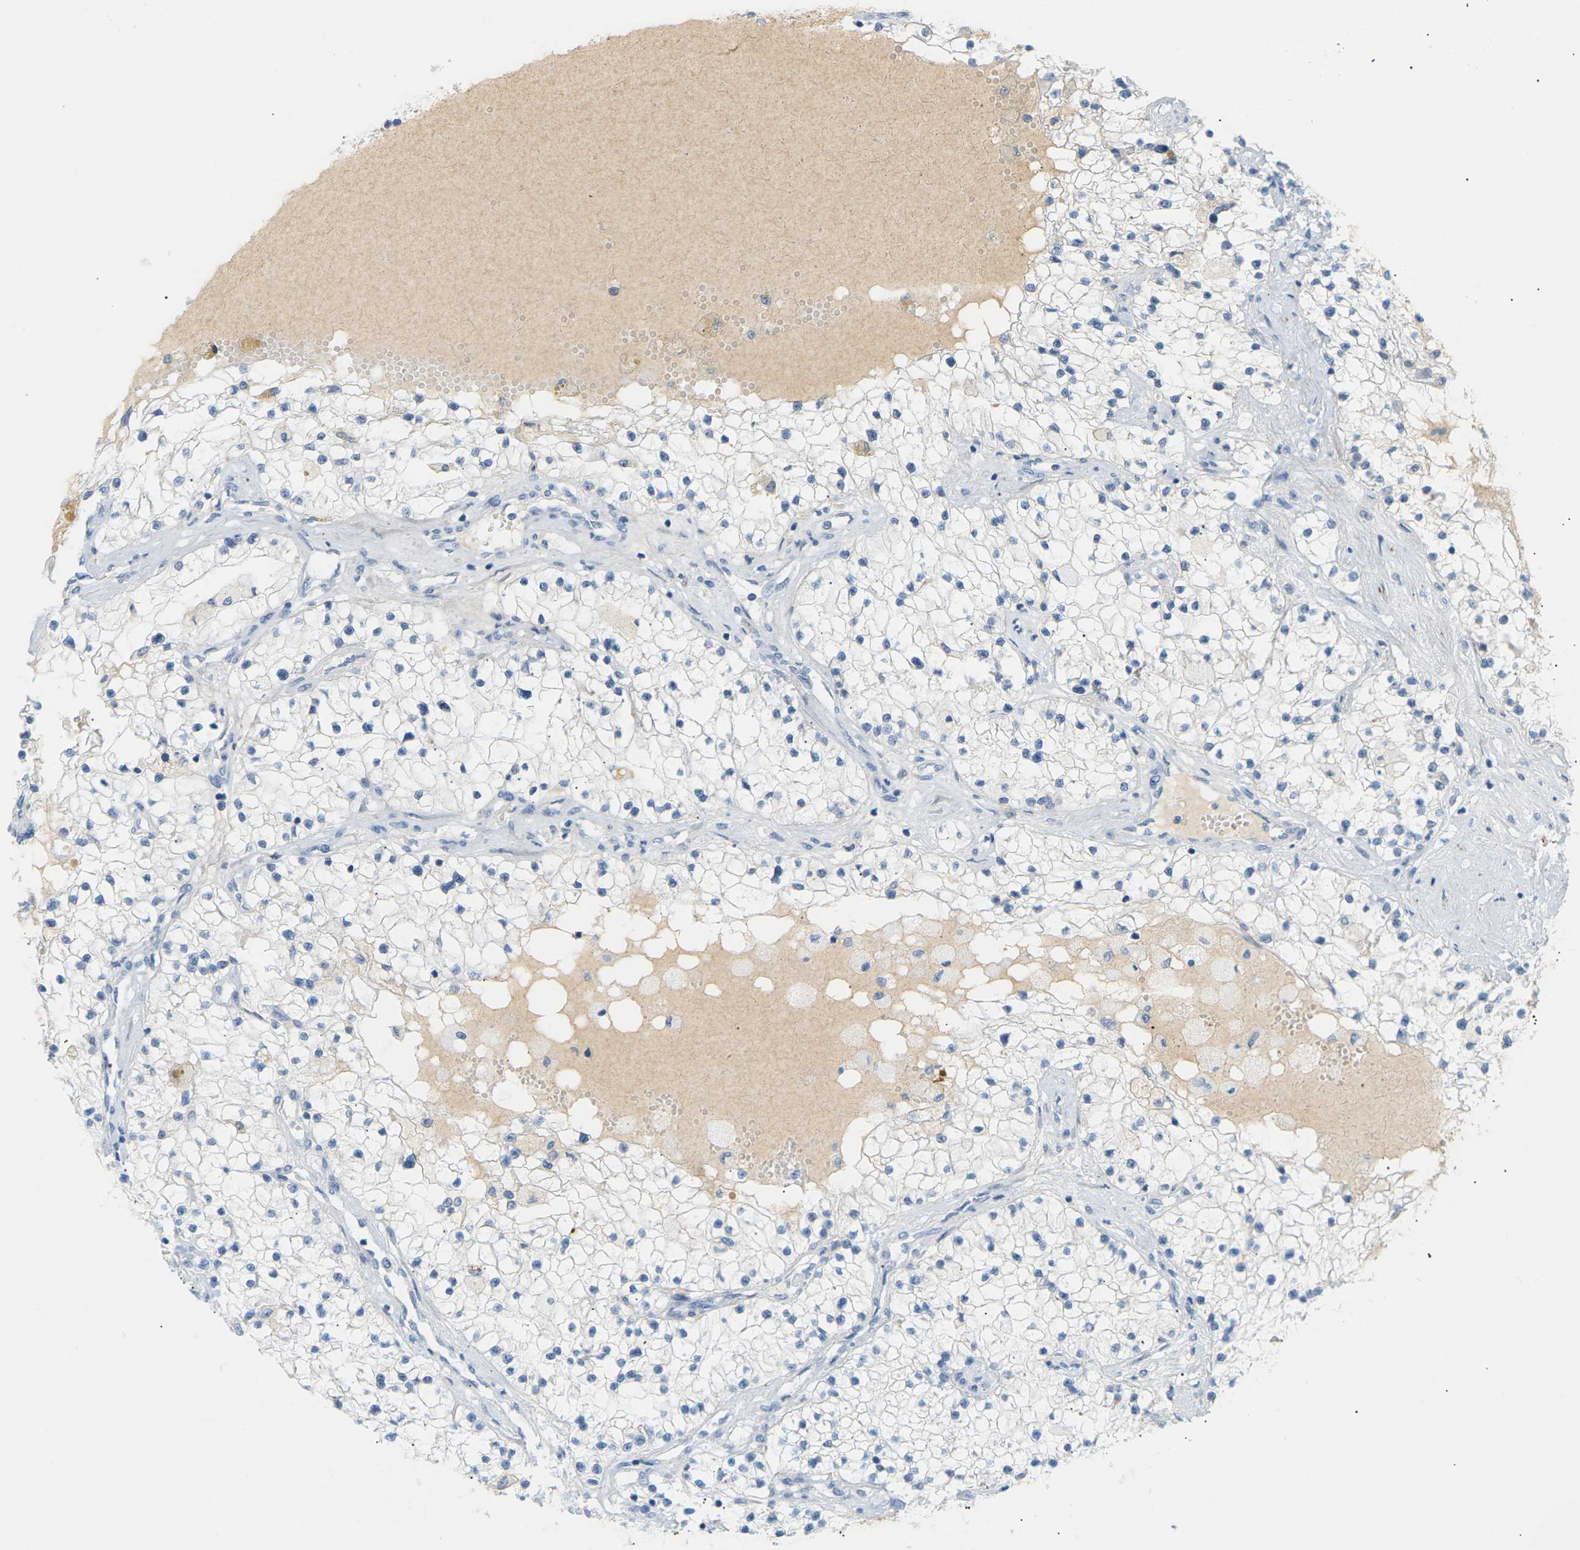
{"staining": {"intensity": "negative", "quantity": "none", "location": "none"}, "tissue": "renal cancer", "cell_type": "Tumor cells", "image_type": "cancer", "snomed": [{"axis": "morphology", "description": "Adenocarcinoma, NOS"}, {"axis": "topography", "description": "Kidney"}], "caption": "DAB (3,3'-diaminobenzidine) immunohistochemical staining of renal cancer (adenocarcinoma) demonstrates no significant positivity in tumor cells.", "gene": "CLU", "patient": {"sex": "male", "age": 68}}